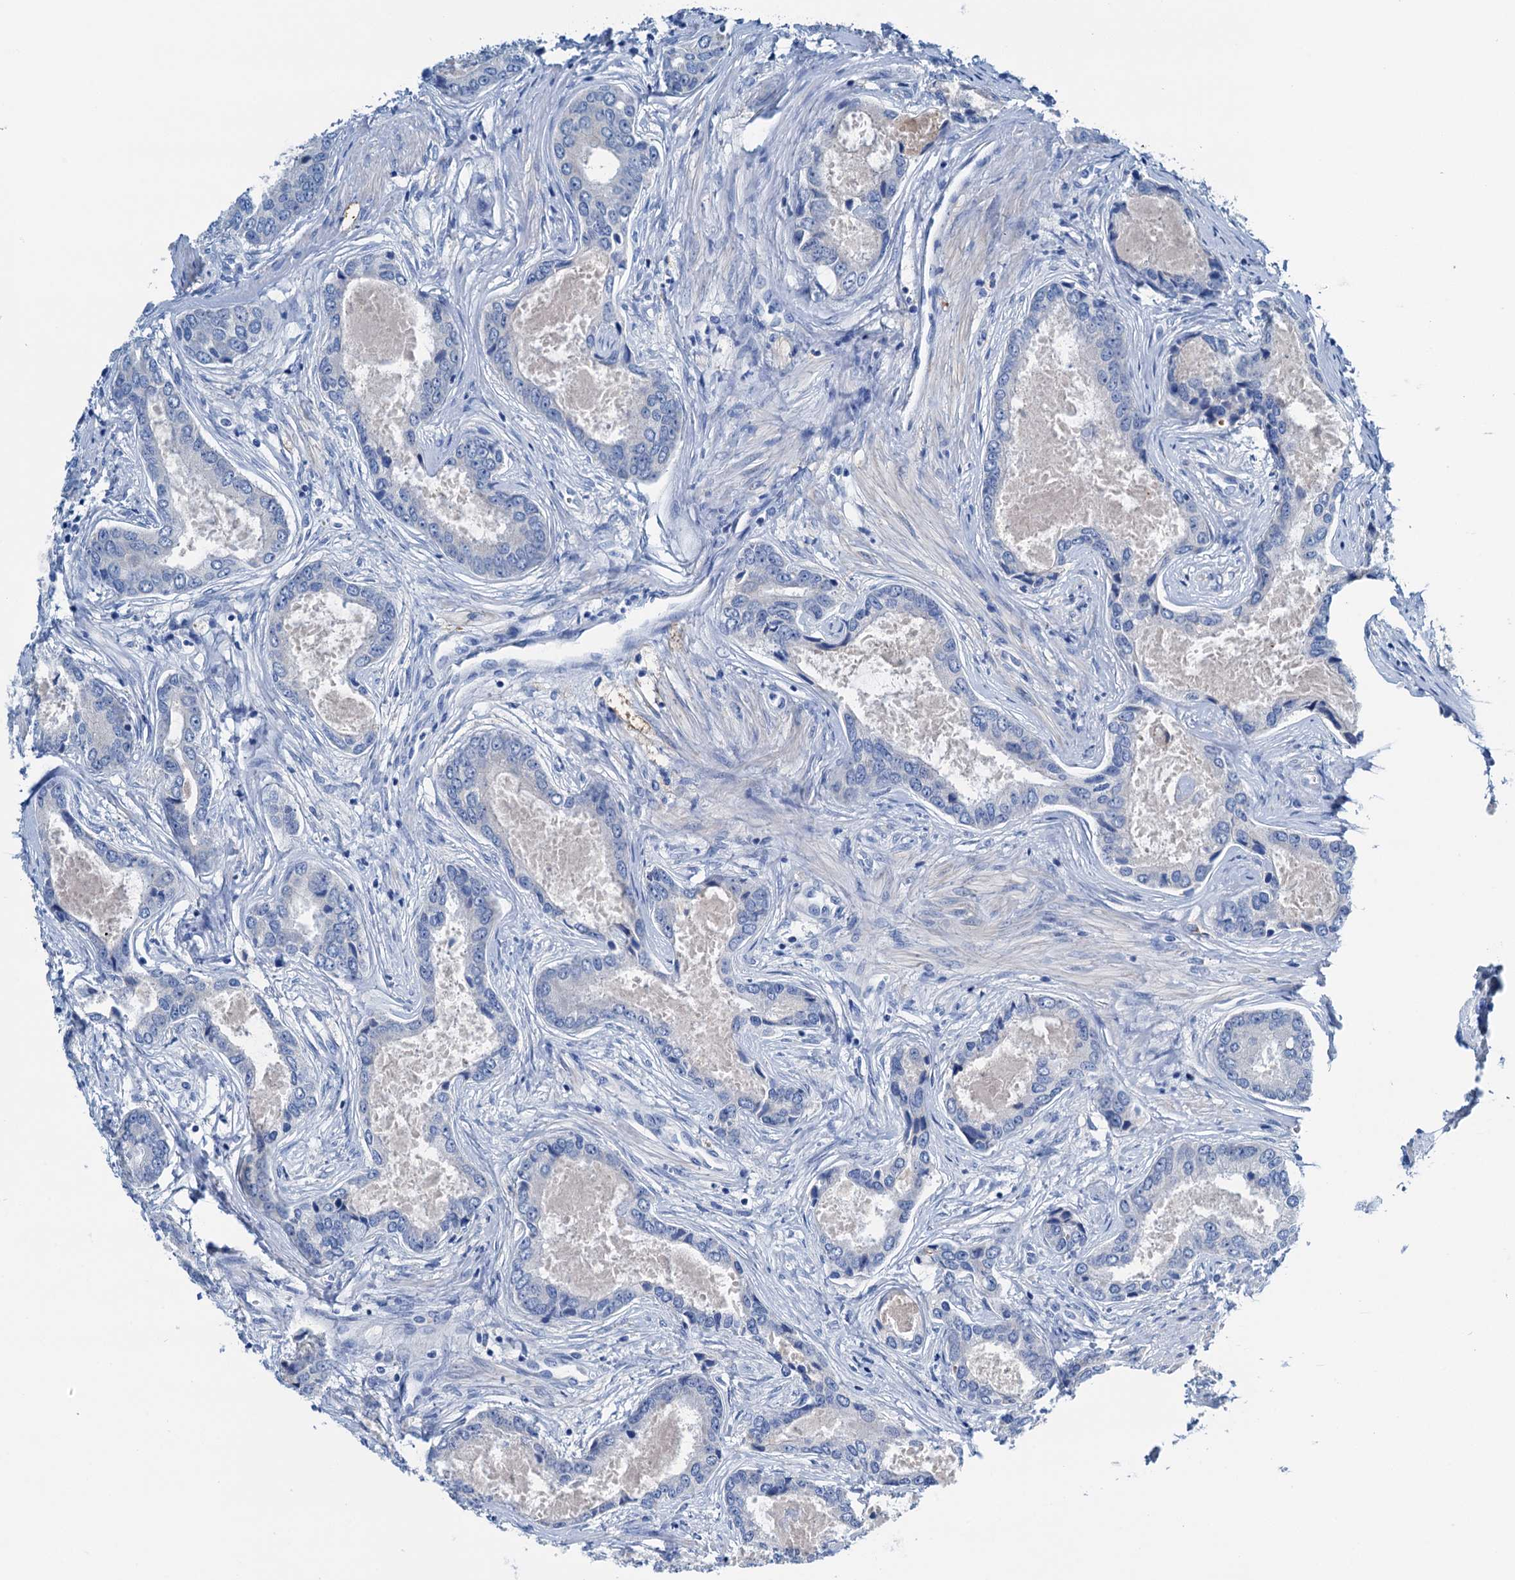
{"staining": {"intensity": "negative", "quantity": "none", "location": "none"}, "tissue": "prostate cancer", "cell_type": "Tumor cells", "image_type": "cancer", "snomed": [{"axis": "morphology", "description": "Adenocarcinoma, Low grade"}, {"axis": "topography", "description": "Prostate"}], "caption": "Immunohistochemistry (IHC) photomicrograph of neoplastic tissue: human prostate cancer stained with DAB shows no significant protein staining in tumor cells.", "gene": "C1QTNF4", "patient": {"sex": "male", "age": 68}}